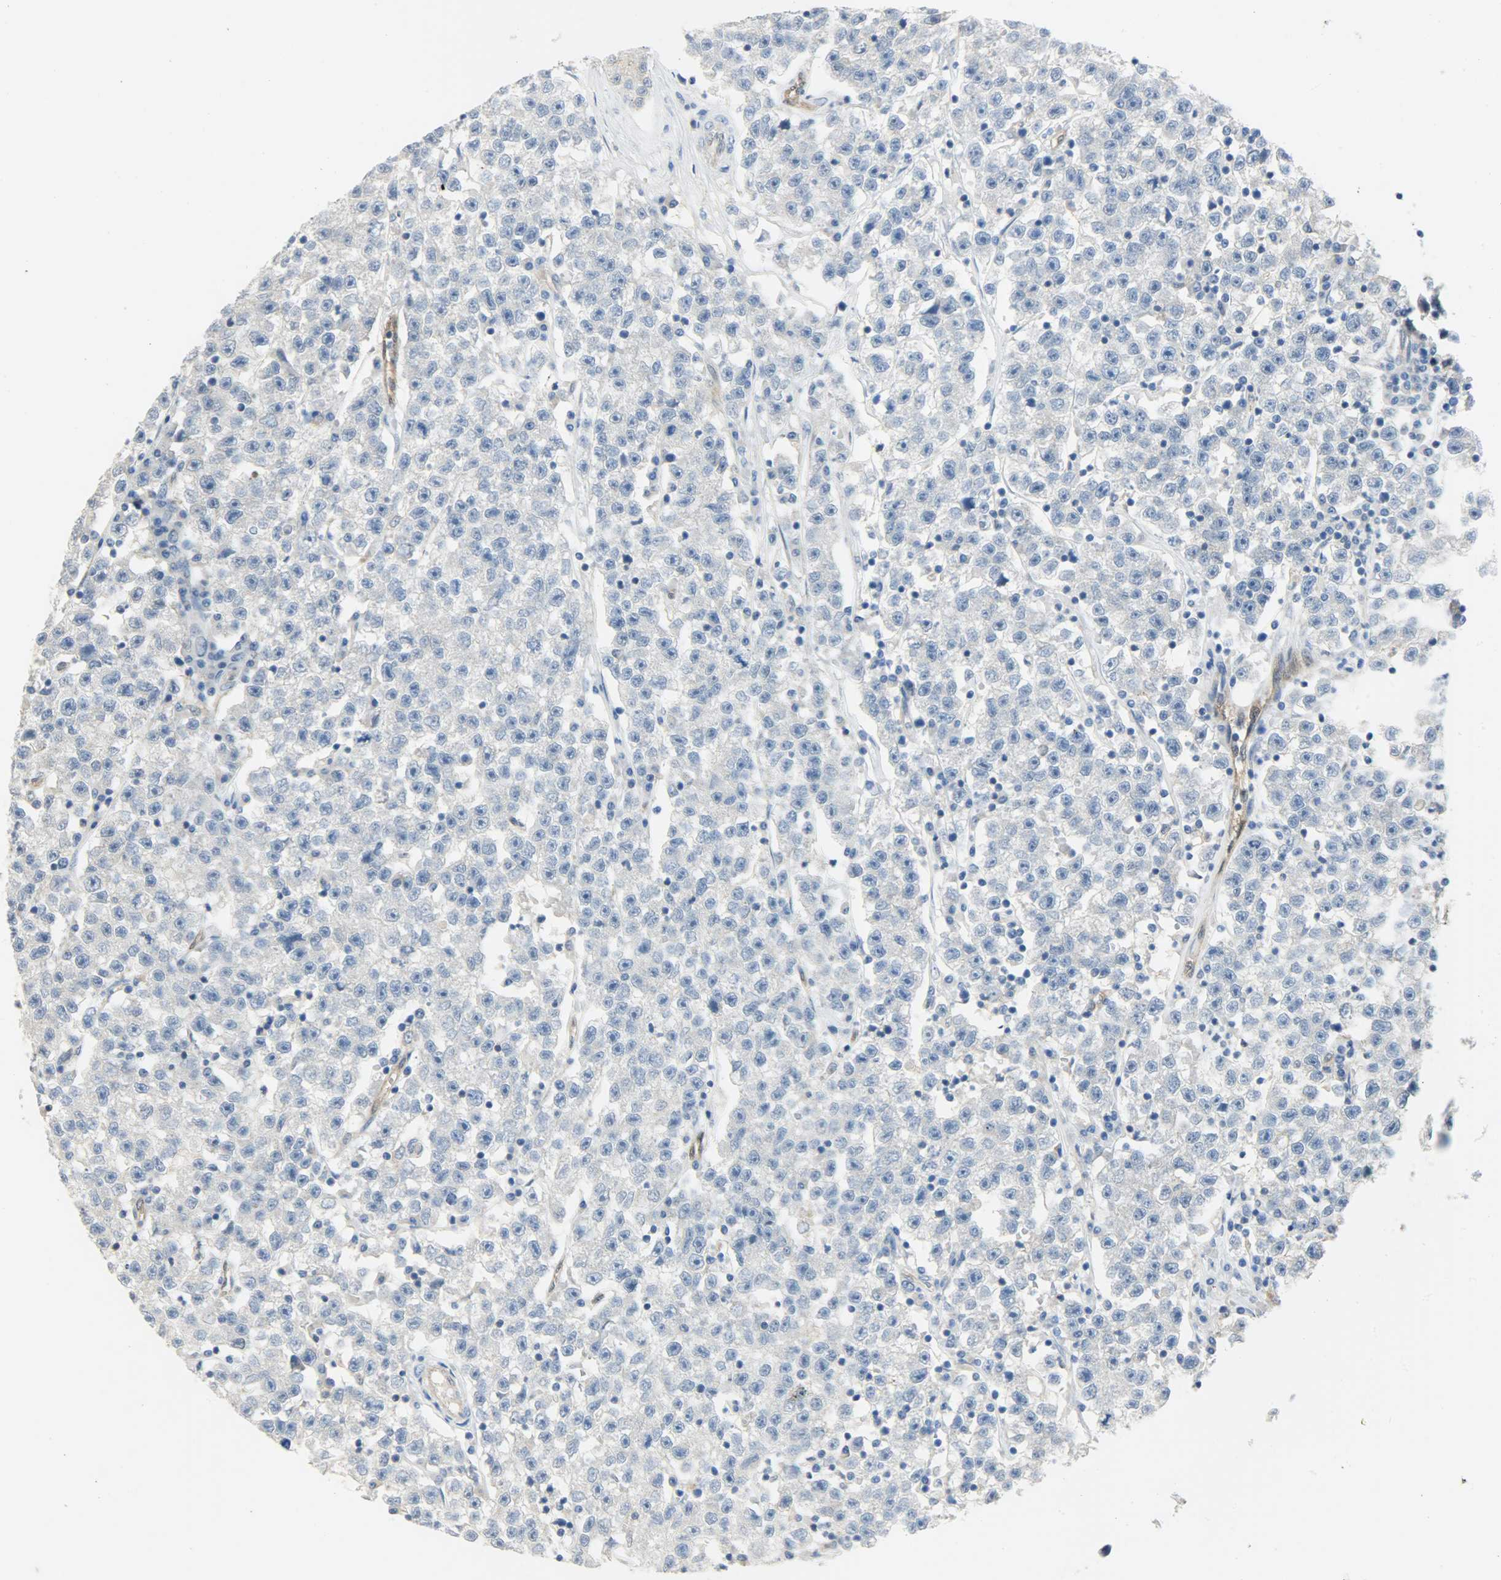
{"staining": {"intensity": "weak", "quantity": "<25%", "location": "cytoplasmic/membranous"}, "tissue": "testis cancer", "cell_type": "Tumor cells", "image_type": "cancer", "snomed": [{"axis": "morphology", "description": "Seminoma, NOS"}, {"axis": "topography", "description": "Testis"}], "caption": "IHC image of testis cancer (seminoma) stained for a protein (brown), which reveals no staining in tumor cells.", "gene": "FKBP1A", "patient": {"sex": "male", "age": 22}}